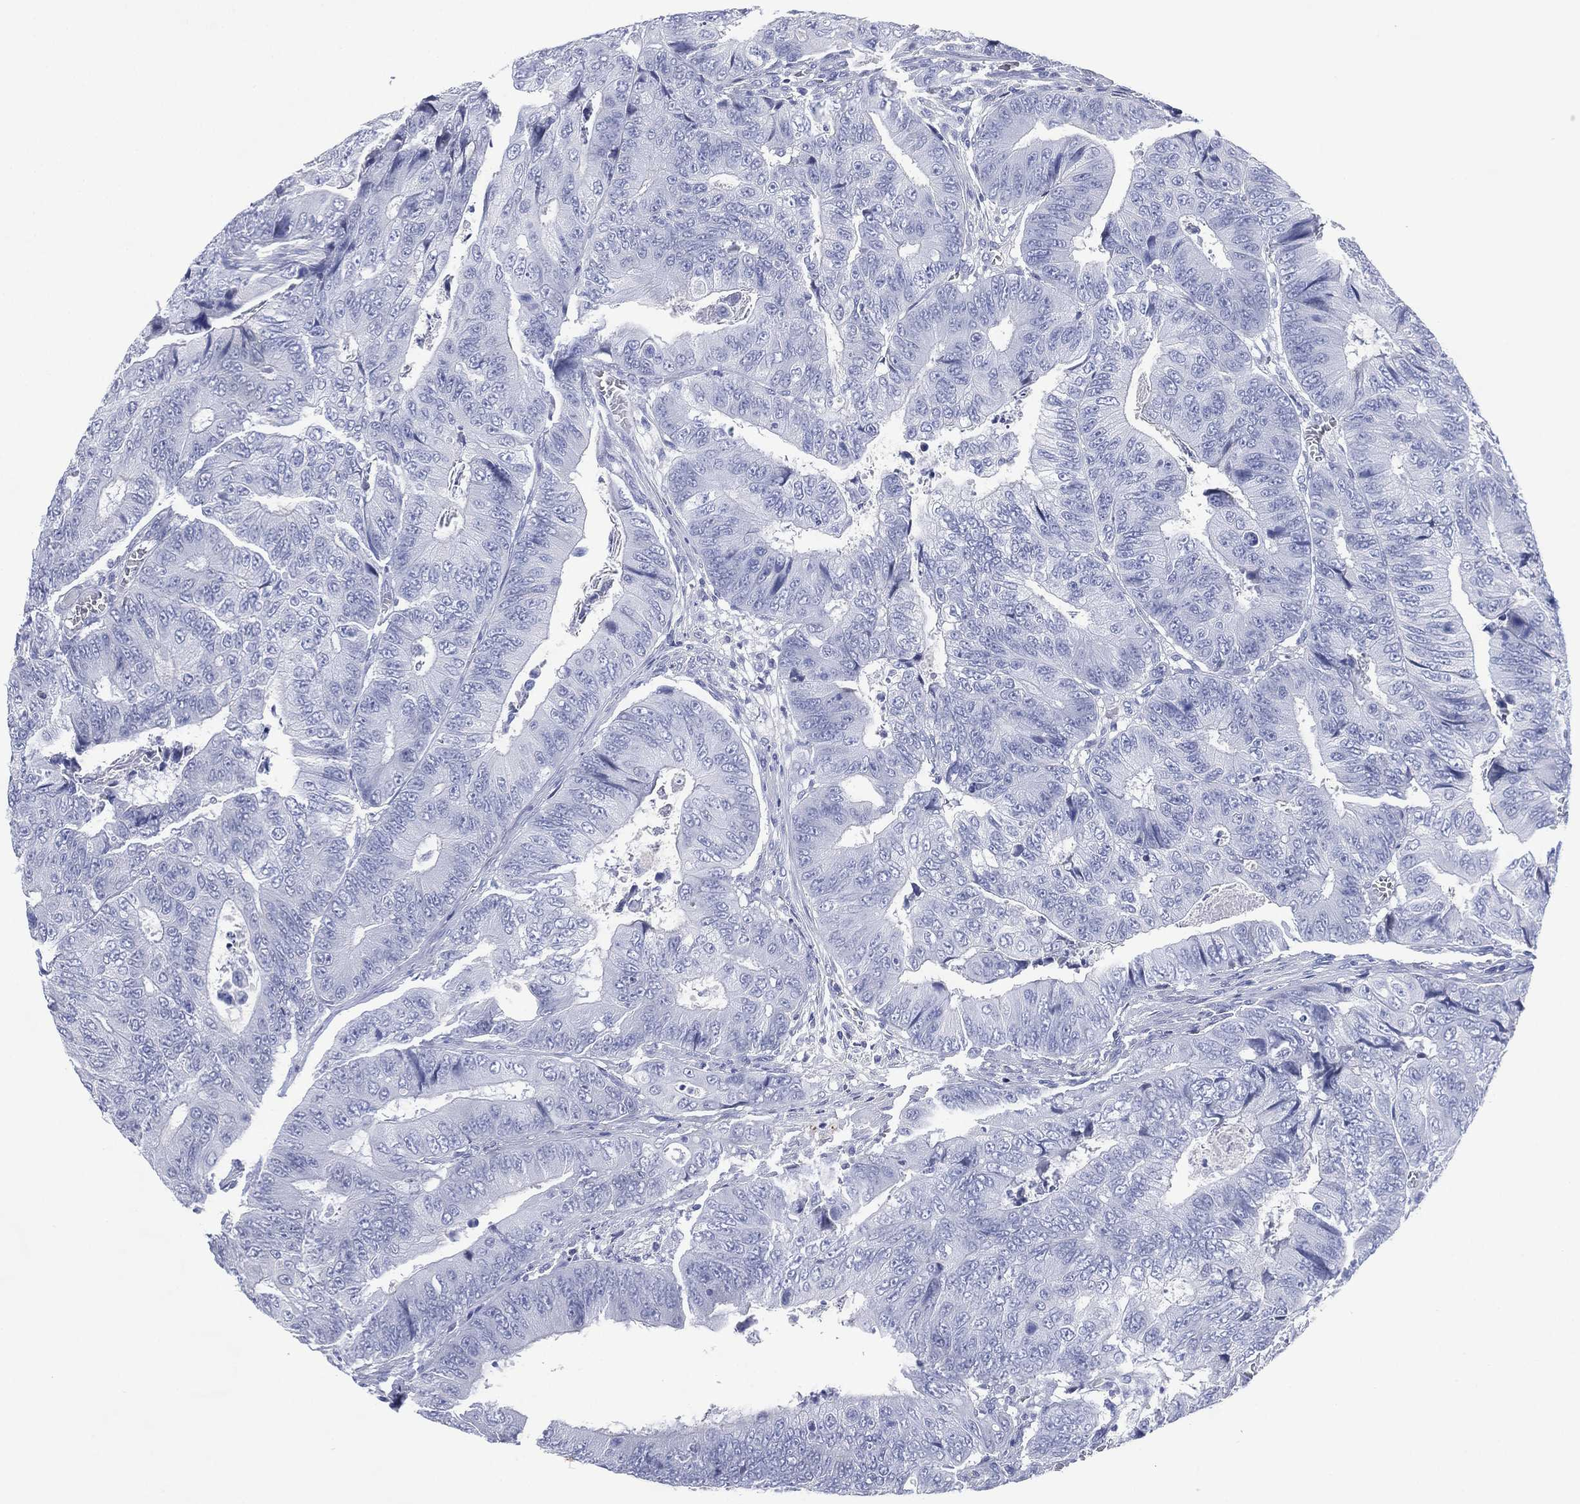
{"staining": {"intensity": "negative", "quantity": "none", "location": "none"}, "tissue": "colorectal cancer", "cell_type": "Tumor cells", "image_type": "cancer", "snomed": [{"axis": "morphology", "description": "Adenocarcinoma, NOS"}, {"axis": "topography", "description": "Colon"}], "caption": "DAB (3,3'-diaminobenzidine) immunohistochemical staining of colorectal cancer (adenocarcinoma) exhibits no significant staining in tumor cells.", "gene": "TMEM247", "patient": {"sex": "female", "age": 48}}